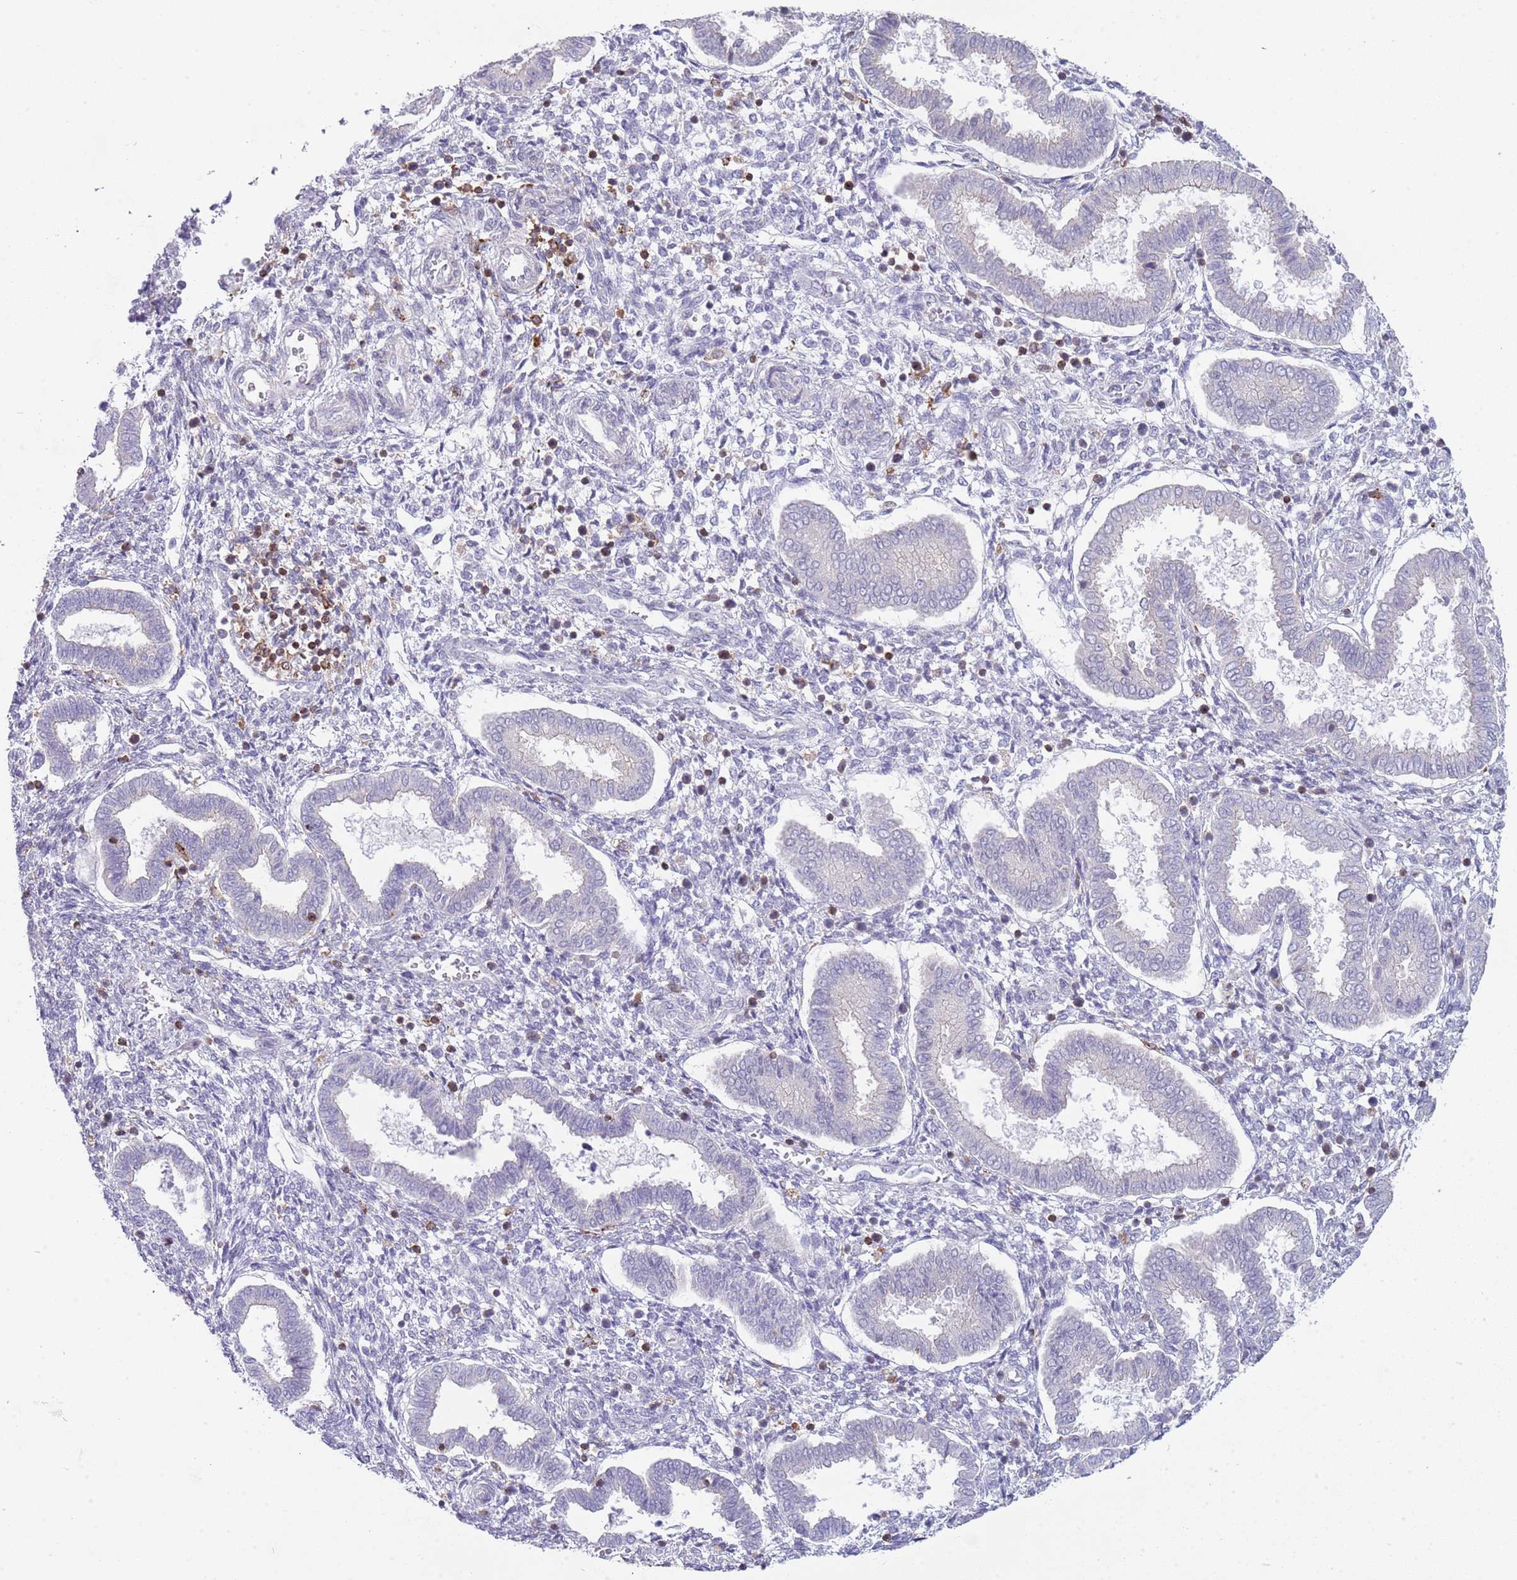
{"staining": {"intensity": "weak", "quantity": "<25%", "location": "cytoplasmic/membranous"}, "tissue": "endometrium", "cell_type": "Cells in endometrial stroma", "image_type": "normal", "snomed": [{"axis": "morphology", "description": "Normal tissue, NOS"}, {"axis": "topography", "description": "Endometrium"}], "caption": "Immunohistochemistry (IHC) image of benign human endometrium stained for a protein (brown), which displays no staining in cells in endometrial stroma. (Stains: DAB immunohistochemistry (IHC) with hematoxylin counter stain, Microscopy: brightfield microscopy at high magnification).", "gene": "LPXN", "patient": {"sex": "female", "age": 24}}